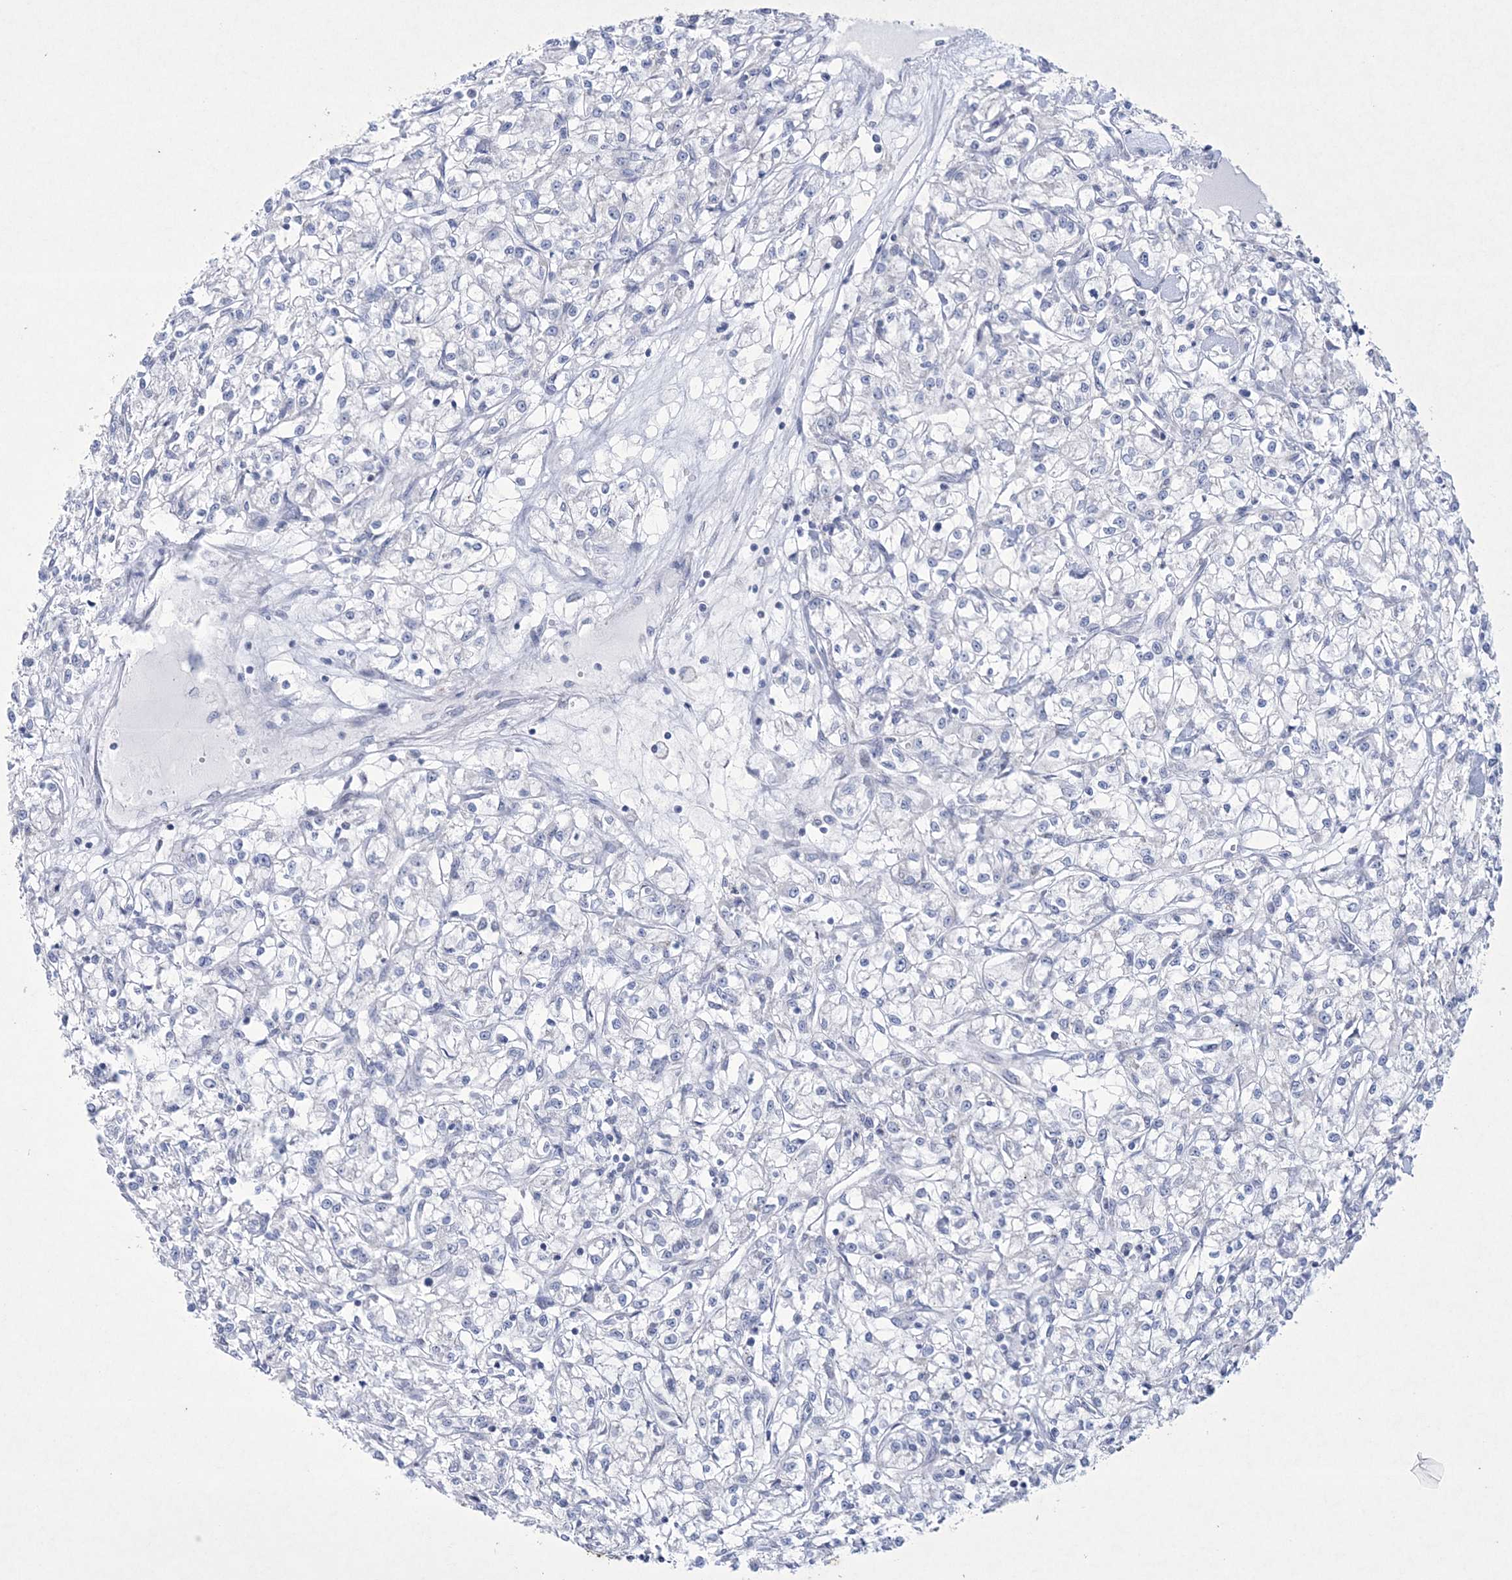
{"staining": {"intensity": "negative", "quantity": "none", "location": "none"}, "tissue": "renal cancer", "cell_type": "Tumor cells", "image_type": "cancer", "snomed": [{"axis": "morphology", "description": "Adenocarcinoma, NOS"}, {"axis": "topography", "description": "Kidney"}], "caption": "The IHC photomicrograph has no significant staining in tumor cells of adenocarcinoma (renal) tissue. The staining is performed using DAB (3,3'-diaminobenzidine) brown chromogen with nuclei counter-stained in using hematoxylin.", "gene": "CES4A", "patient": {"sex": "female", "age": 59}}